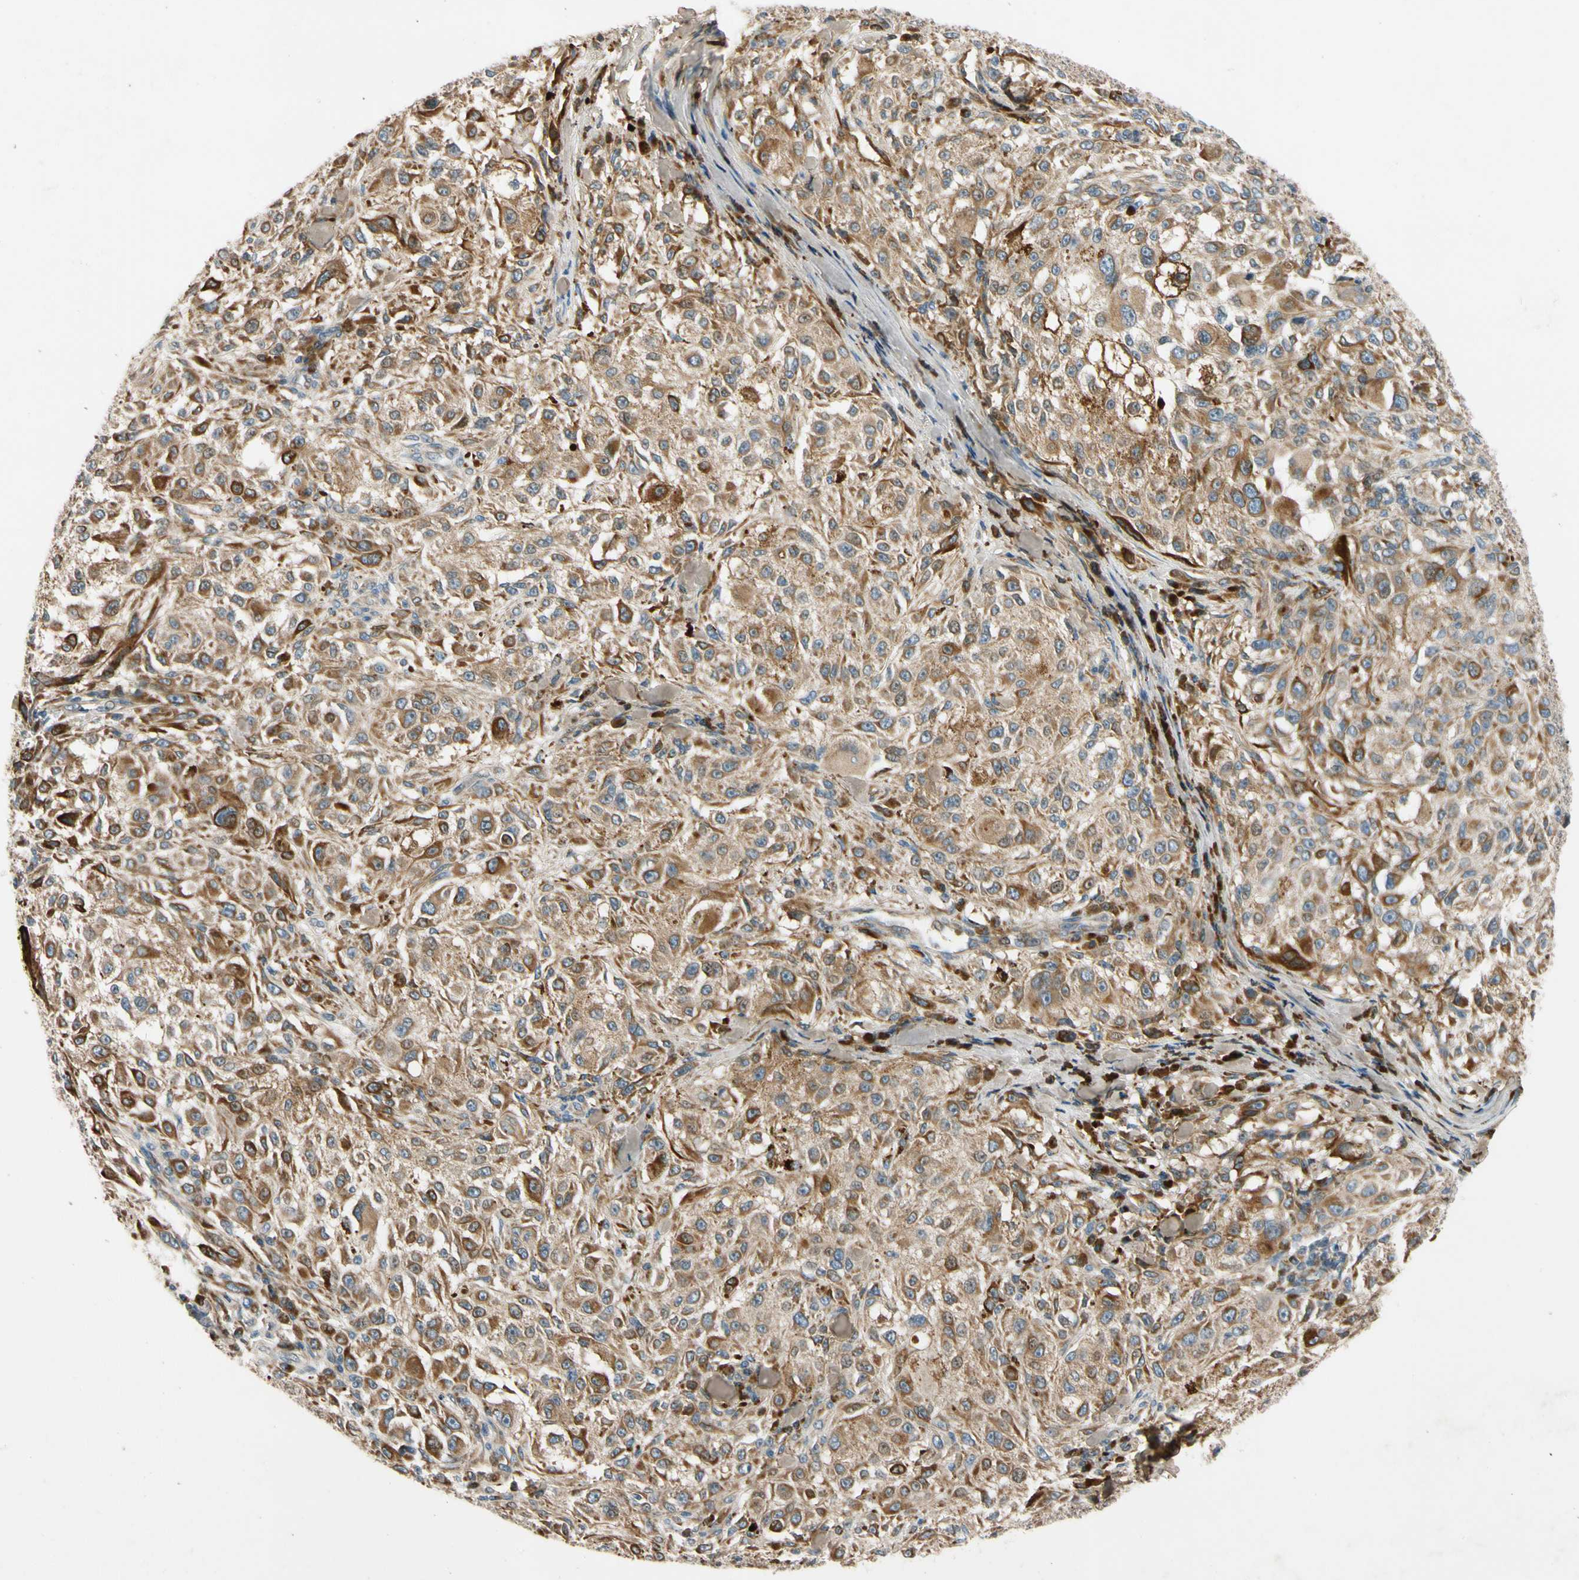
{"staining": {"intensity": "strong", "quantity": ">75%", "location": "cytoplasmic/membranous"}, "tissue": "melanoma", "cell_type": "Tumor cells", "image_type": "cancer", "snomed": [{"axis": "morphology", "description": "Necrosis, NOS"}, {"axis": "morphology", "description": "Malignant melanoma, NOS"}, {"axis": "topography", "description": "Skin"}], "caption": "A high-resolution histopathology image shows immunohistochemistry staining of melanoma, which displays strong cytoplasmic/membranous staining in about >75% of tumor cells.", "gene": "MST1R", "patient": {"sex": "female", "age": 87}}